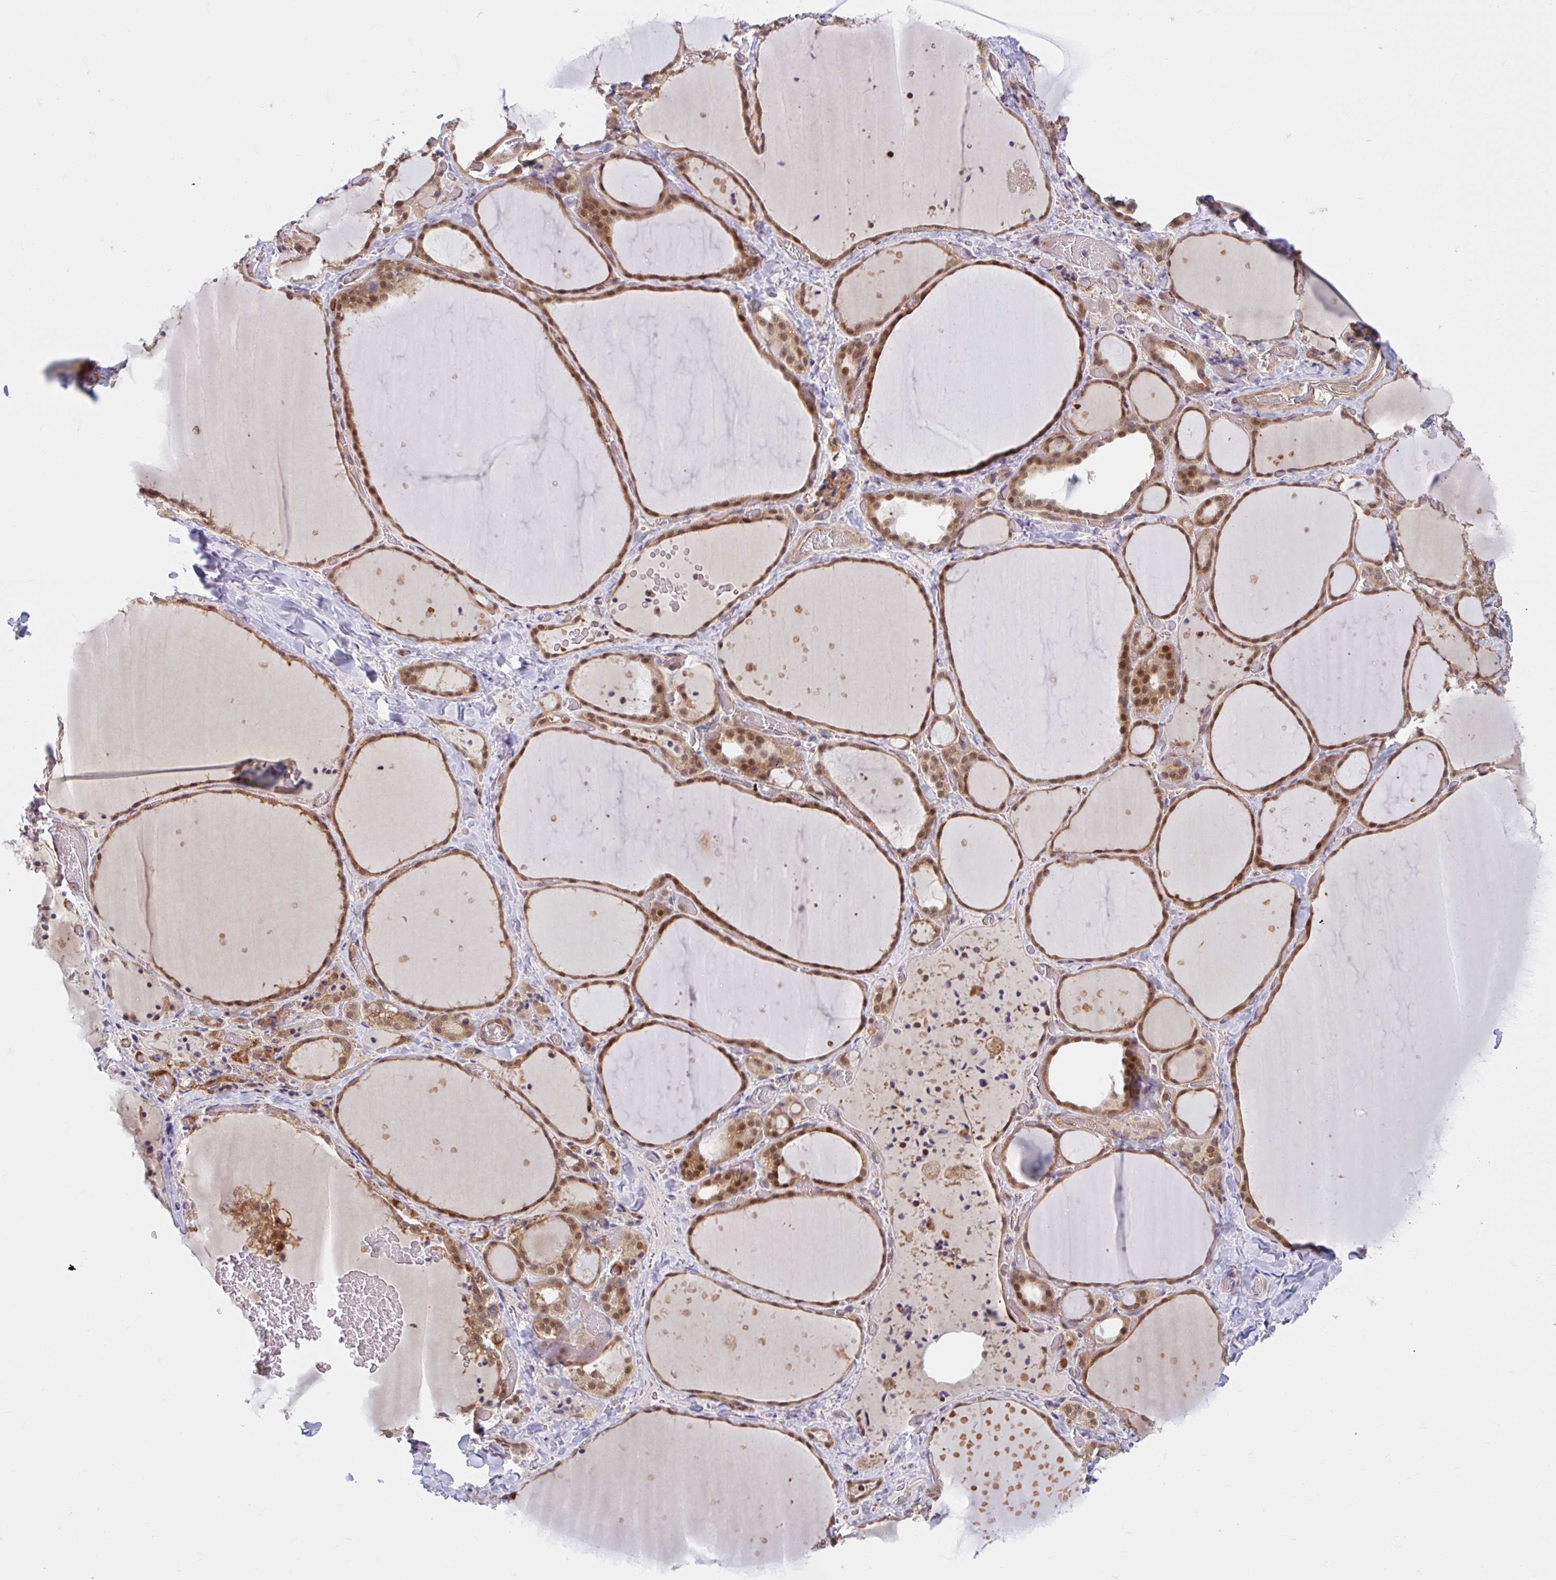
{"staining": {"intensity": "strong", "quantity": ">75%", "location": "cytoplasmic/membranous,nuclear"}, "tissue": "thyroid gland", "cell_type": "Glandular cells", "image_type": "normal", "snomed": [{"axis": "morphology", "description": "Normal tissue, NOS"}, {"axis": "topography", "description": "Thyroid gland"}], "caption": "Glandular cells exhibit high levels of strong cytoplasmic/membranous,nuclear expression in about >75% of cells in normal human thyroid gland.", "gene": "HMBS", "patient": {"sex": "female", "age": 36}}